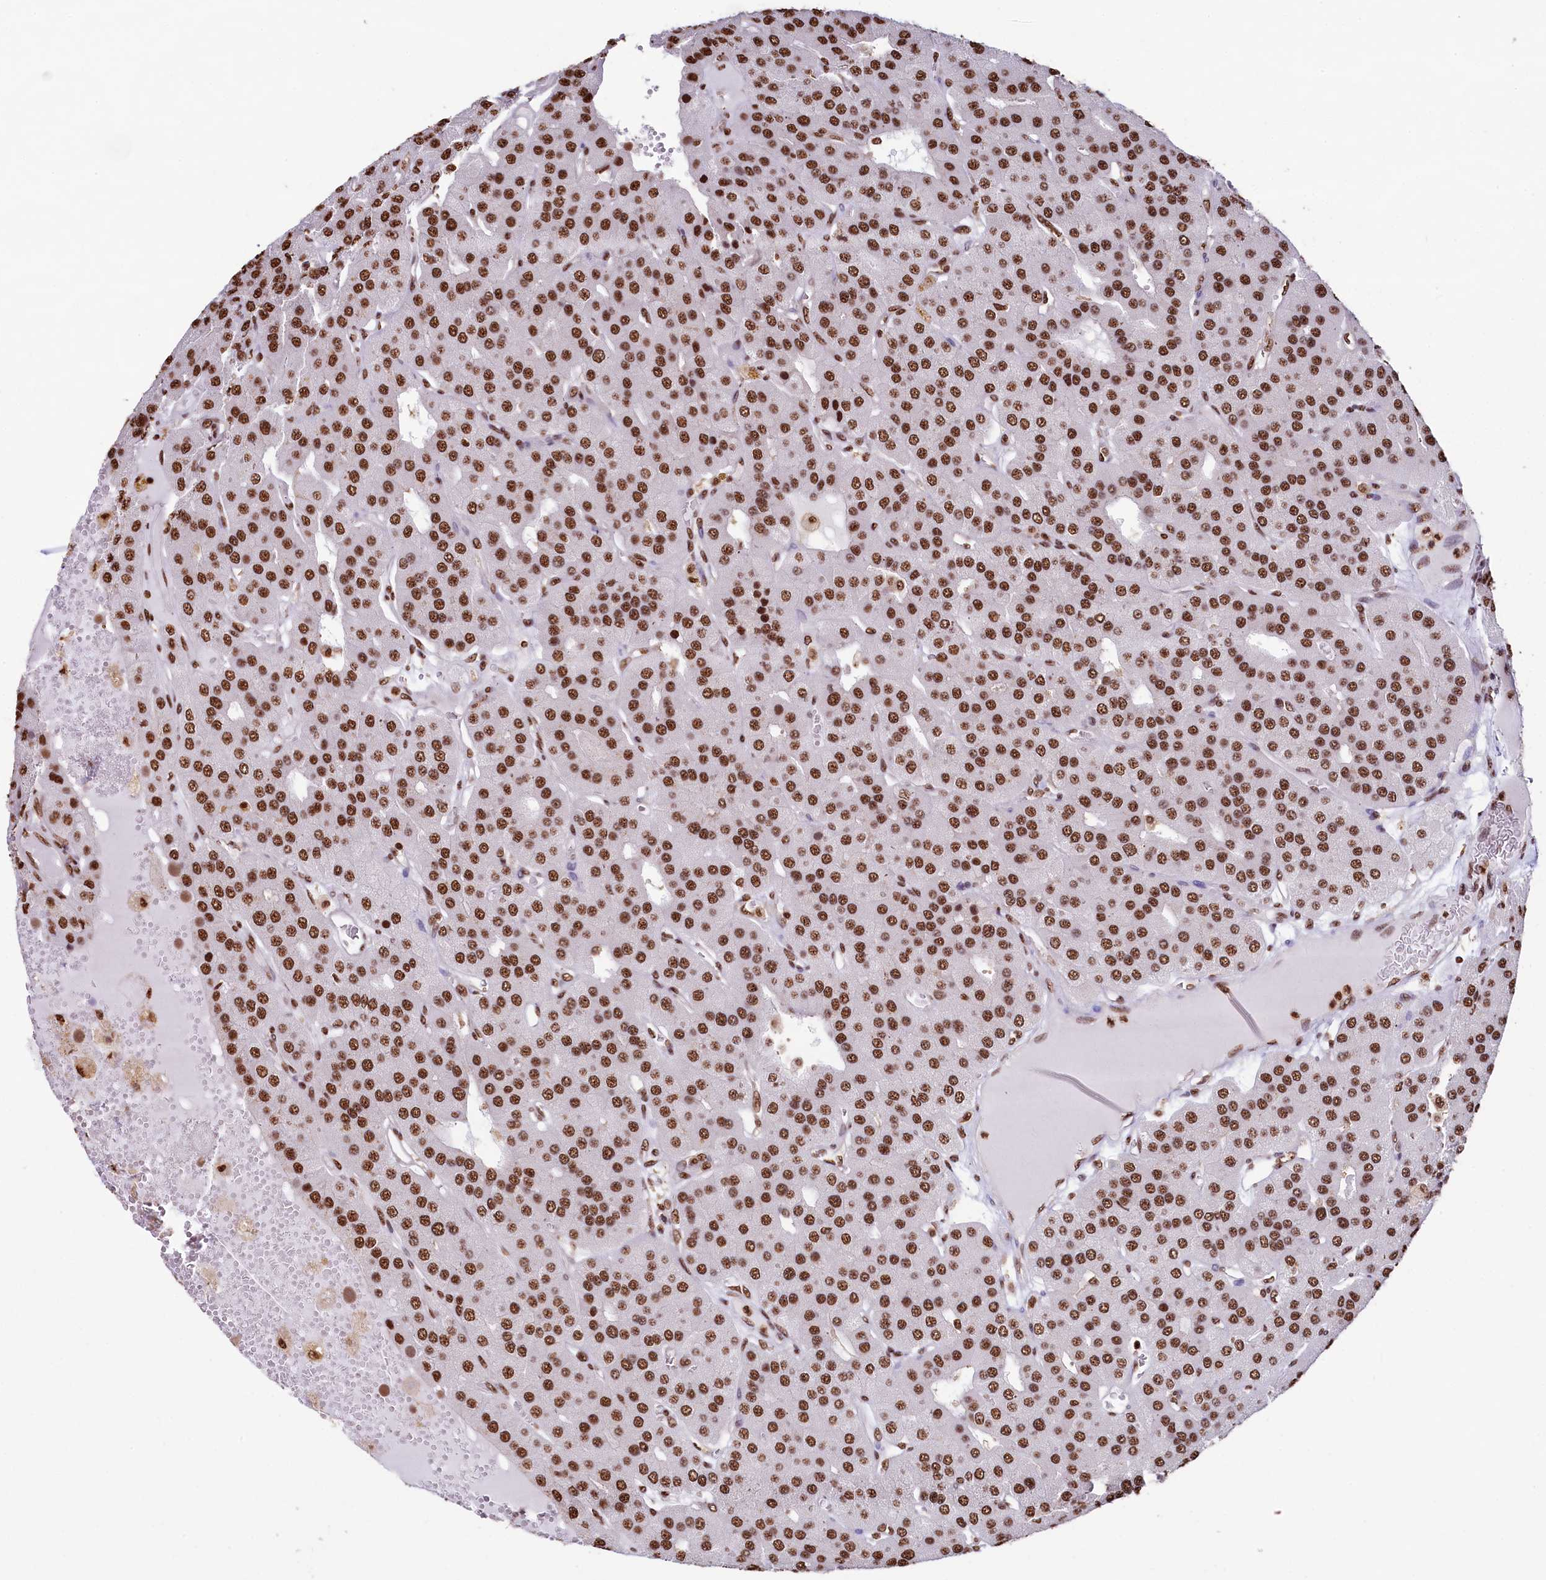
{"staining": {"intensity": "strong", "quantity": ">75%", "location": "nuclear"}, "tissue": "parathyroid gland", "cell_type": "Glandular cells", "image_type": "normal", "snomed": [{"axis": "morphology", "description": "Normal tissue, NOS"}, {"axis": "morphology", "description": "Adenoma, NOS"}, {"axis": "topography", "description": "Parathyroid gland"}], "caption": "Glandular cells display strong nuclear expression in about >75% of cells in unremarkable parathyroid gland.", "gene": "SNRPD2", "patient": {"sex": "female", "age": 86}}